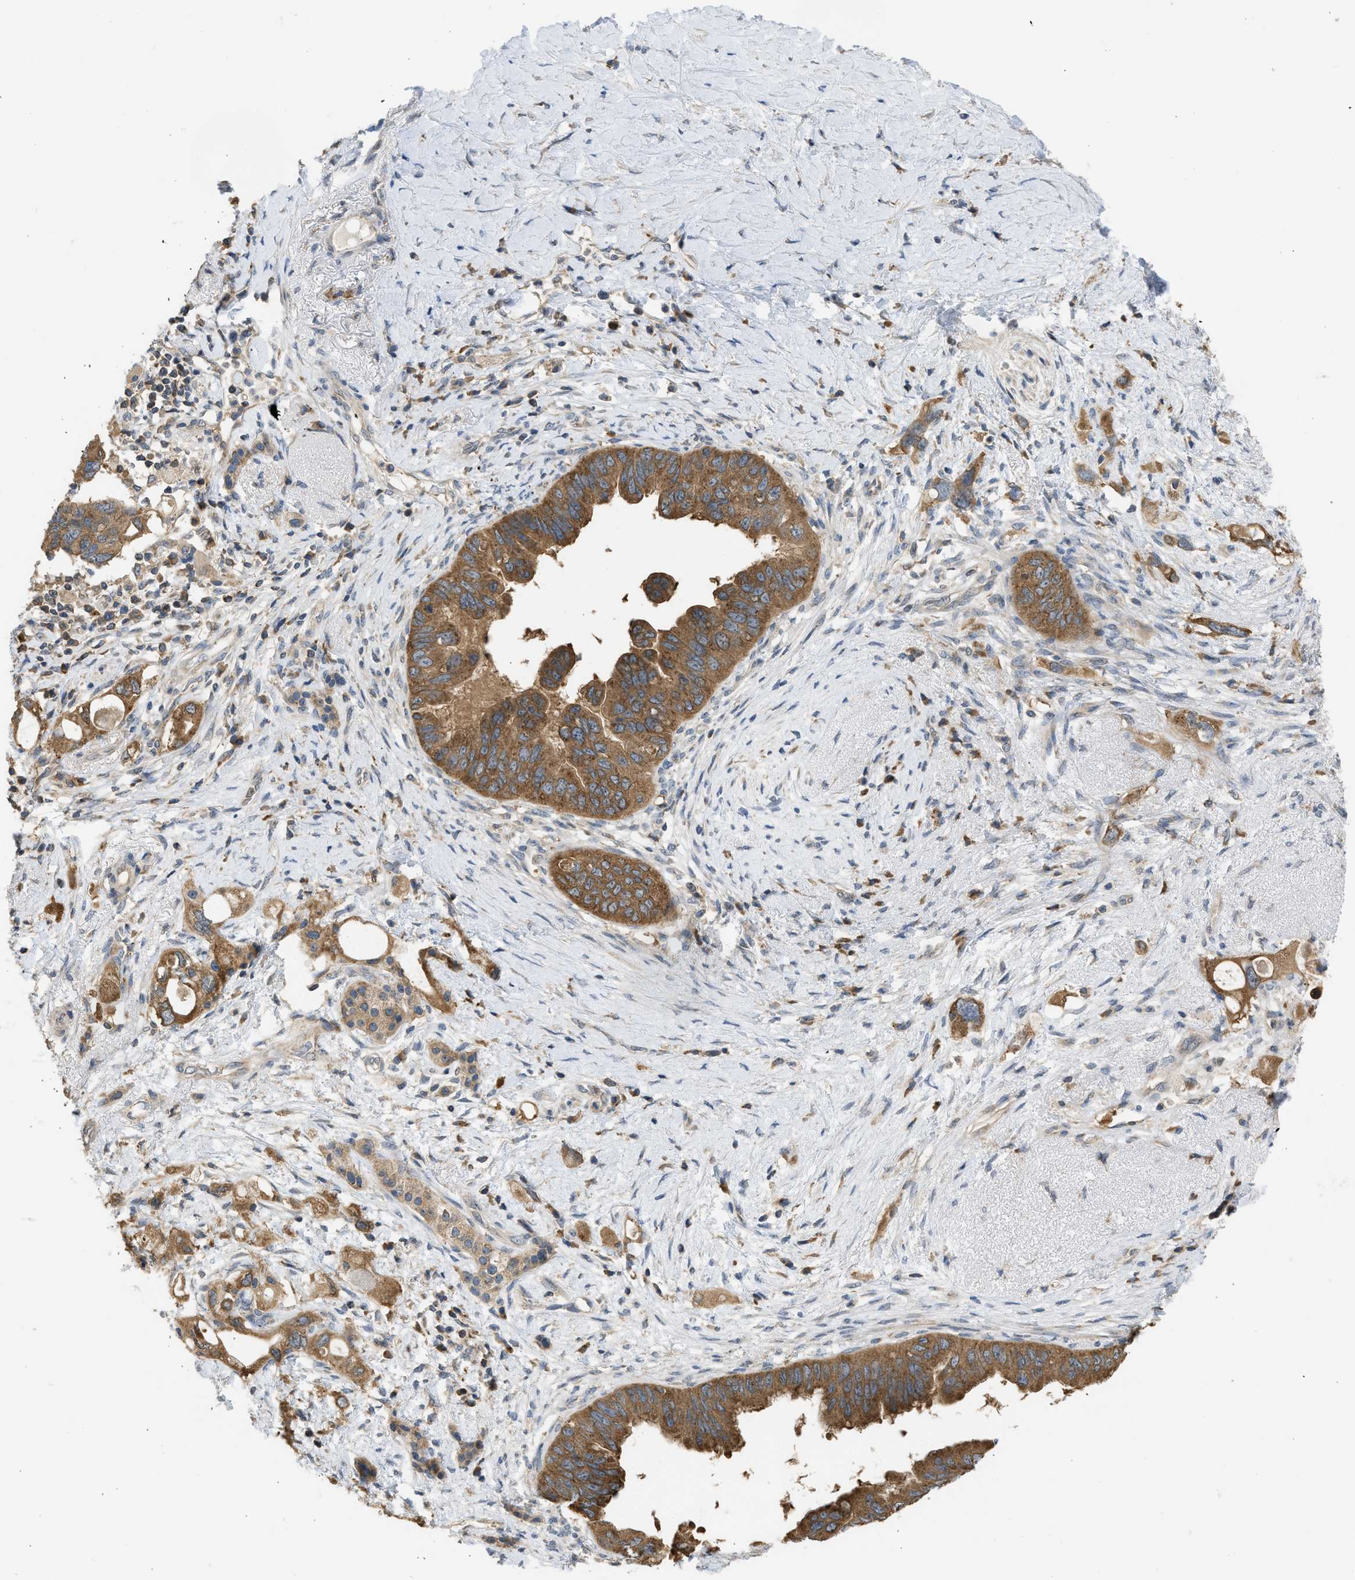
{"staining": {"intensity": "moderate", "quantity": ">75%", "location": "cytoplasmic/membranous"}, "tissue": "pancreatic cancer", "cell_type": "Tumor cells", "image_type": "cancer", "snomed": [{"axis": "morphology", "description": "Adenocarcinoma, NOS"}, {"axis": "topography", "description": "Pancreas"}], "caption": "Protein staining shows moderate cytoplasmic/membranous expression in about >75% of tumor cells in pancreatic cancer (adenocarcinoma).", "gene": "CYP1A1", "patient": {"sex": "female", "age": 56}}